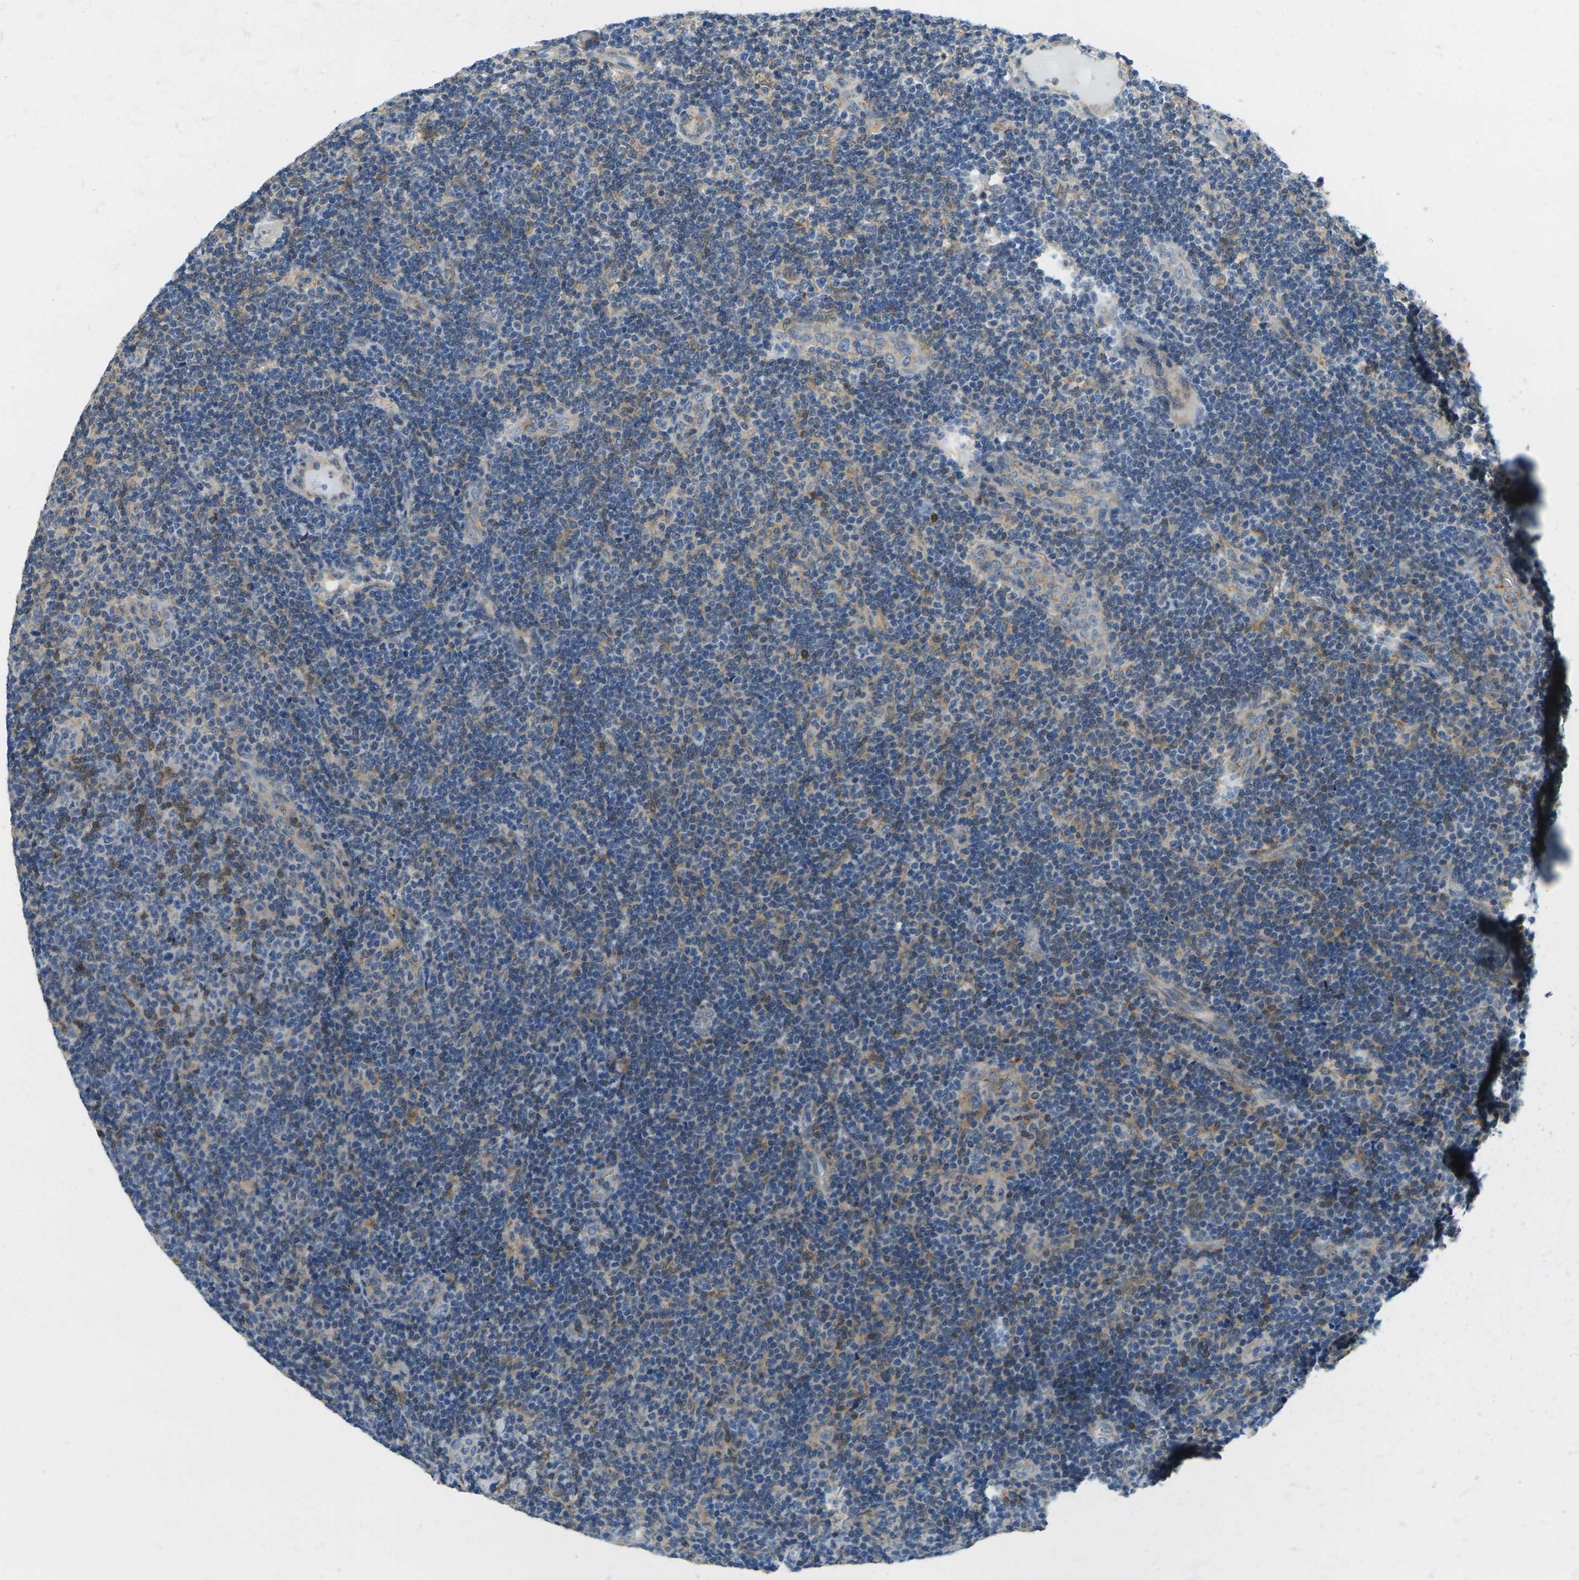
{"staining": {"intensity": "moderate", "quantity": "<25%", "location": "cytoplasmic/membranous"}, "tissue": "lymphoma", "cell_type": "Tumor cells", "image_type": "cancer", "snomed": [{"axis": "morphology", "description": "Malignant lymphoma, non-Hodgkin's type, Low grade"}, {"axis": "topography", "description": "Lymph node"}], "caption": "Lymphoma stained for a protein (brown) demonstrates moderate cytoplasmic/membranous positive staining in about <25% of tumor cells.", "gene": "LASP1", "patient": {"sex": "male", "age": 83}}